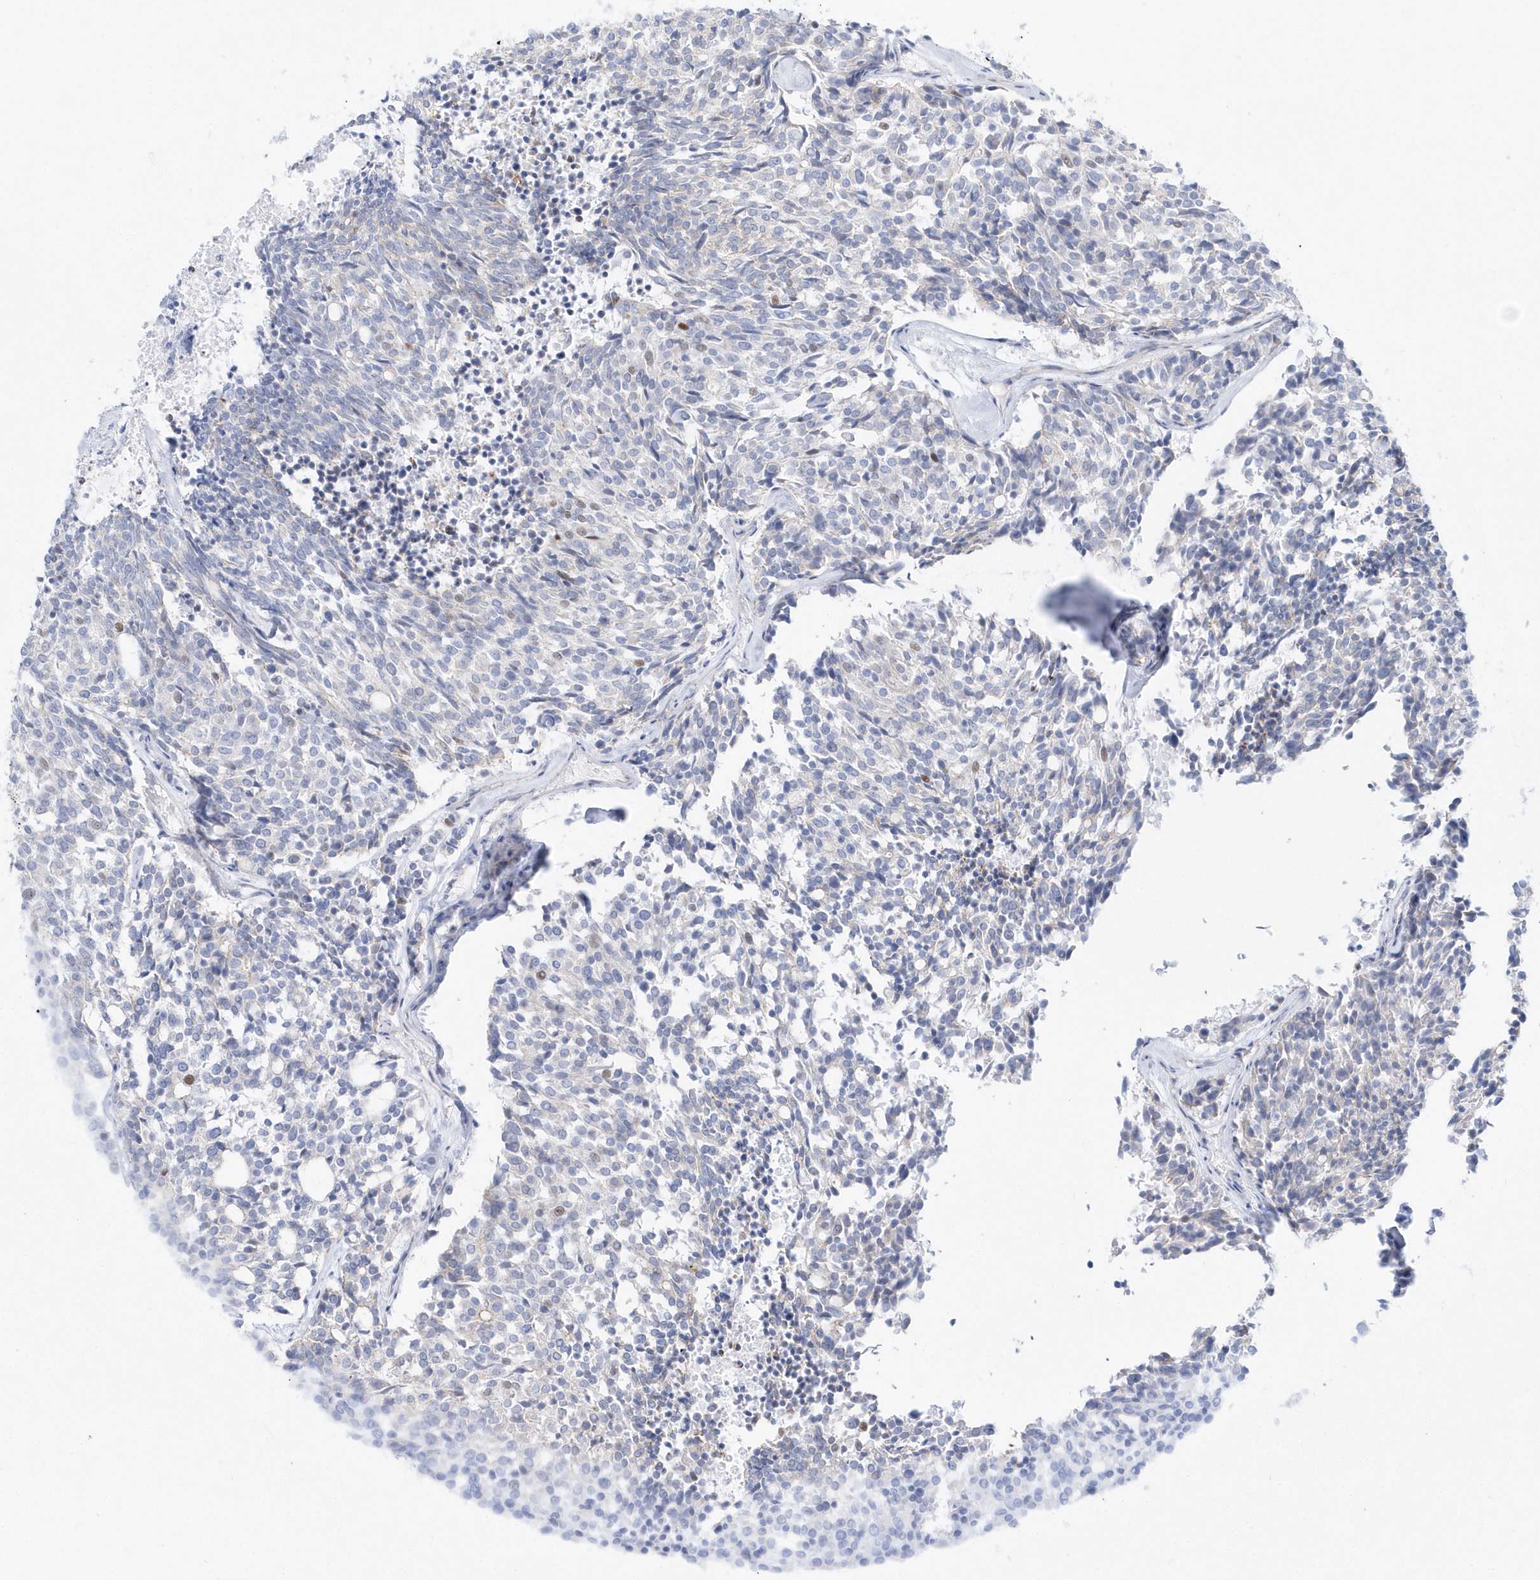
{"staining": {"intensity": "negative", "quantity": "none", "location": "none"}, "tissue": "carcinoid", "cell_type": "Tumor cells", "image_type": "cancer", "snomed": [{"axis": "morphology", "description": "Carcinoid, malignant, NOS"}, {"axis": "topography", "description": "Pancreas"}], "caption": "This is an immunohistochemistry image of human carcinoid (malignant). There is no positivity in tumor cells.", "gene": "TMCO6", "patient": {"sex": "female", "age": 54}}